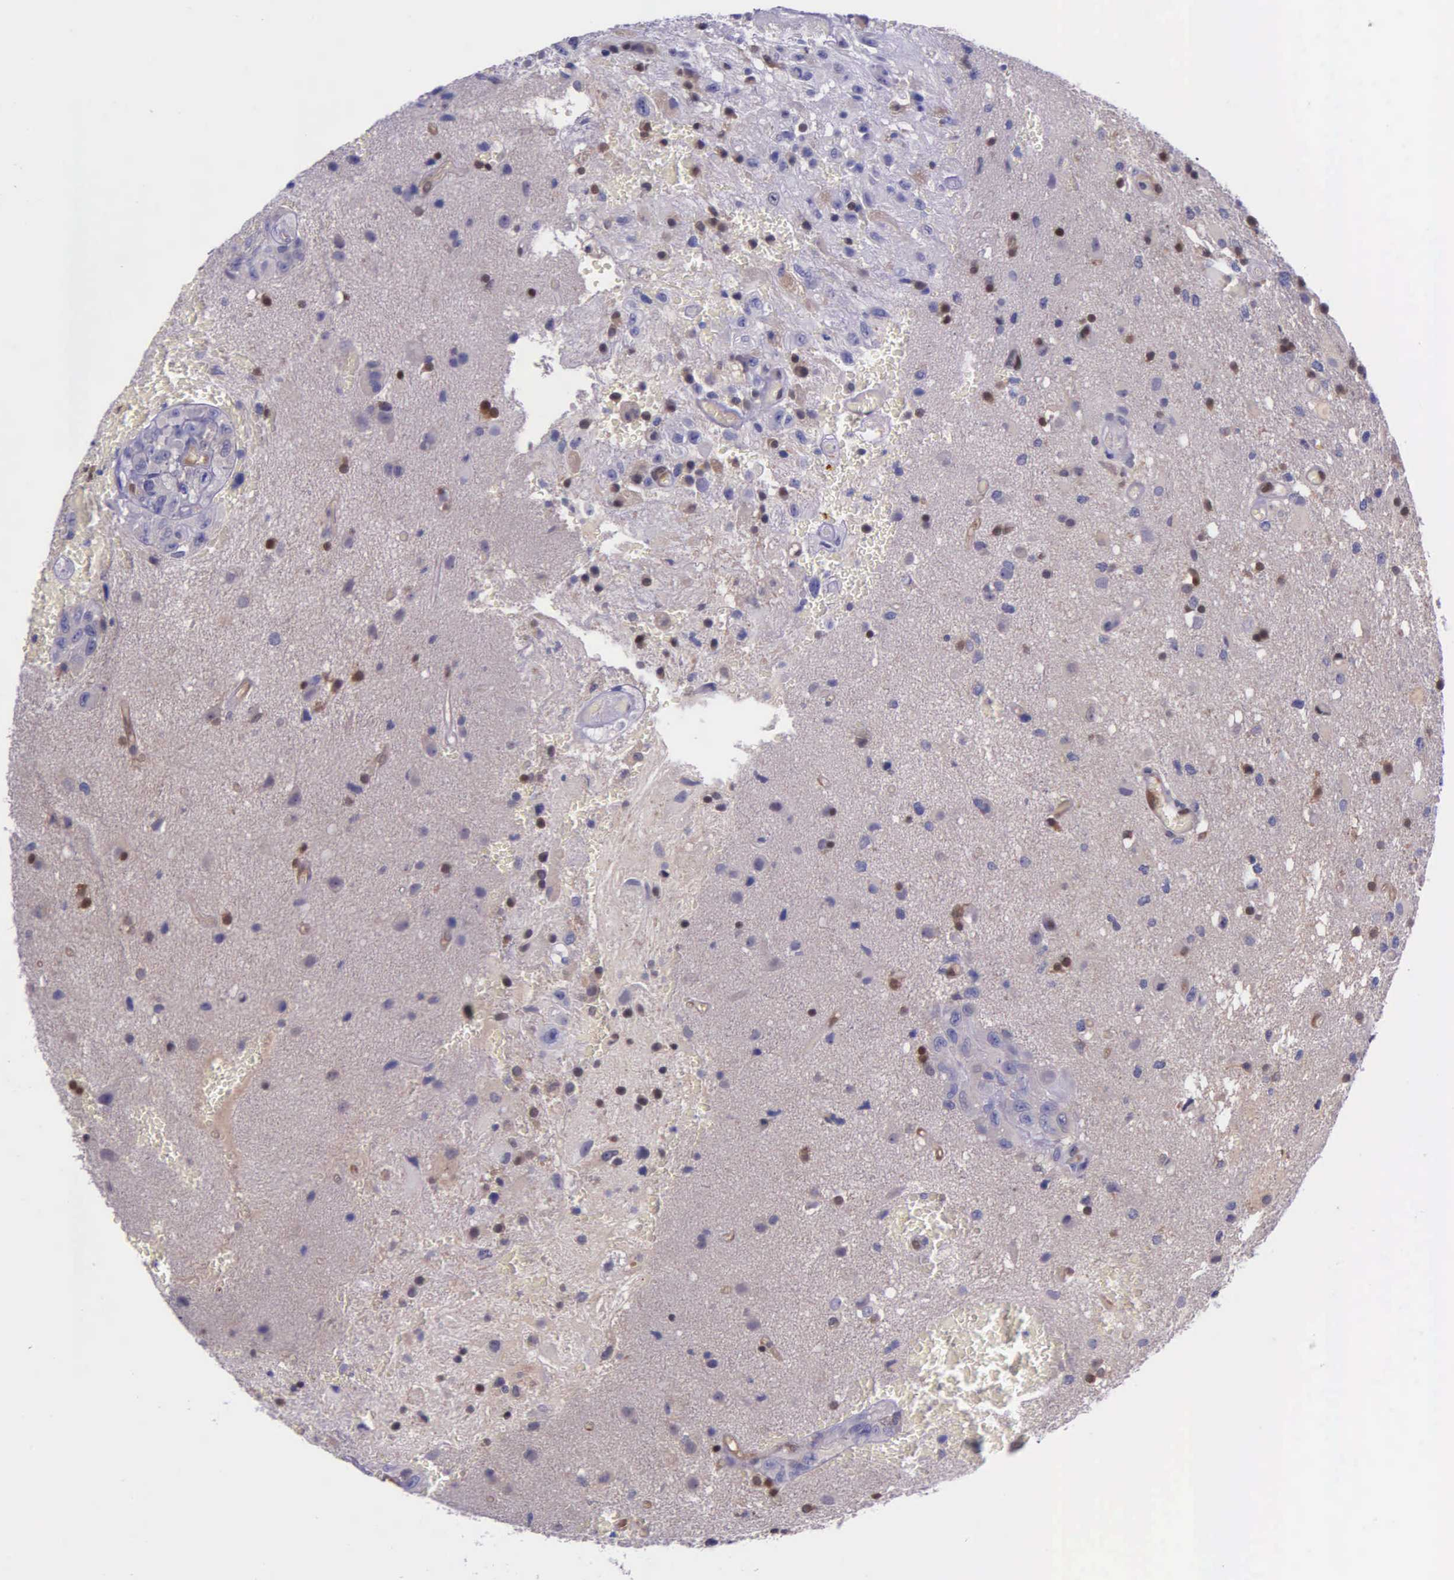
{"staining": {"intensity": "negative", "quantity": "none", "location": "none"}, "tissue": "glioma", "cell_type": "Tumor cells", "image_type": "cancer", "snomed": [{"axis": "morphology", "description": "Glioma, malignant, High grade"}, {"axis": "topography", "description": "Brain"}], "caption": "Malignant high-grade glioma stained for a protein using immunohistochemistry (IHC) reveals no expression tumor cells.", "gene": "GMPR2", "patient": {"sex": "male", "age": 48}}